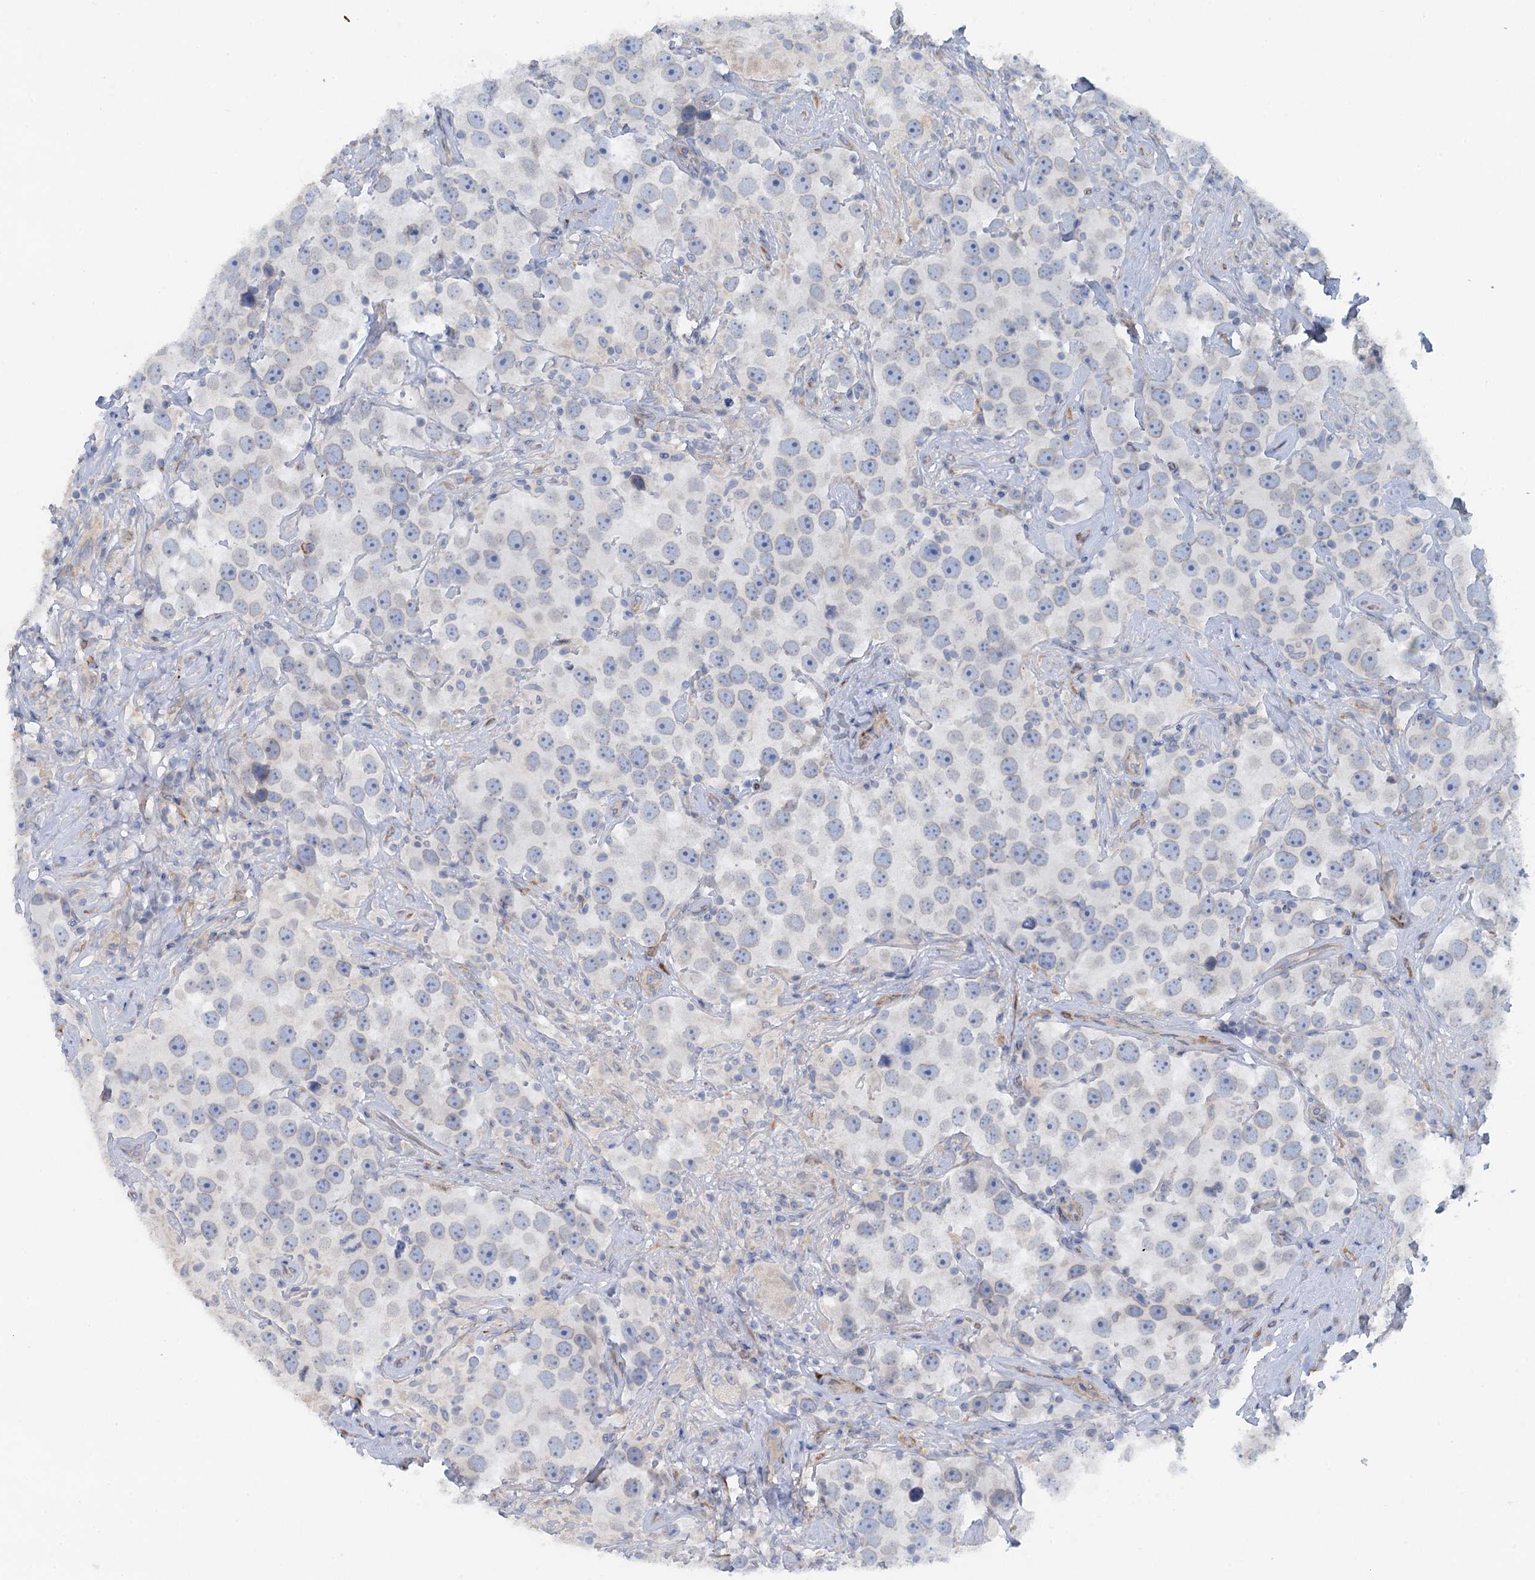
{"staining": {"intensity": "negative", "quantity": "none", "location": "none"}, "tissue": "testis cancer", "cell_type": "Tumor cells", "image_type": "cancer", "snomed": [{"axis": "morphology", "description": "Seminoma, NOS"}, {"axis": "topography", "description": "Testis"}], "caption": "This micrograph is of seminoma (testis) stained with immunohistochemistry (IHC) to label a protein in brown with the nuclei are counter-stained blue. There is no staining in tumor cells.", "gene": "POGLUT3", "patient": {"sex": "male", "age": 49}}